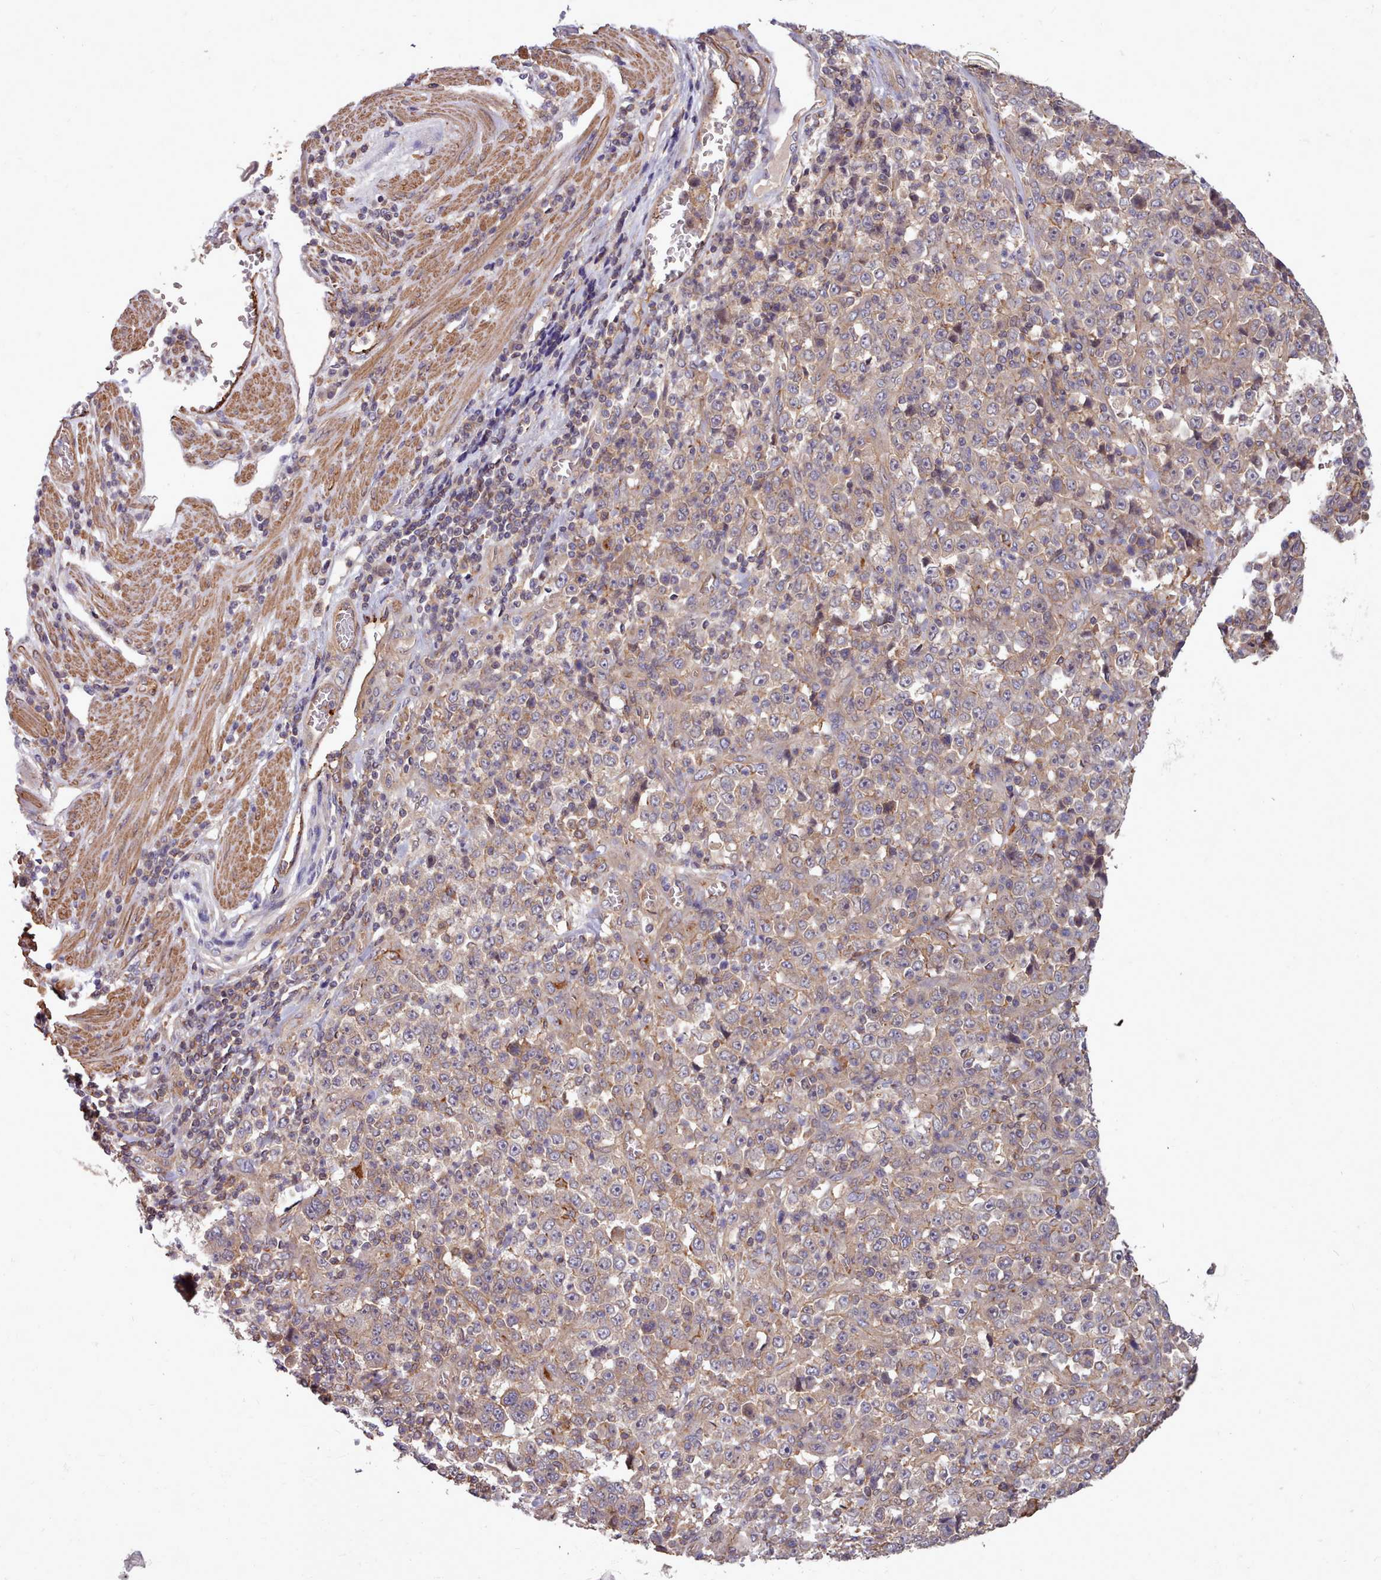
{"staining": {"intensity": "weak", "quantity": ">75%", "location": "cytoplasmic/membranous"}, "tissue": "stomach cancer", "cell_type": "Tumor cells", "image_type": "cancer", "snomed": [{"axis": "morphology", "description": "Normal tissue, NOS"}, {"axis": "morphology", "description": "Adenocarcinoma, NOS"}, {"axis": "topography", "description": "Stomach, upper"}, {"axis": "topography", "description": "Stomach"}], "caption": "A brown stain labels weak cytoplasmic/membranous staining of a protein in human stomach cancer (adenocarcinoma) tumor cells. The staining was performed using DAB (3,3'-diaminobenzidine) to visualize the protein expression in brown, while the nuclei were stained in blue with hematoxylin (Magnification: 20x).", "gene": "STUB1", "patient": {"sex": "male", "age": 59}}